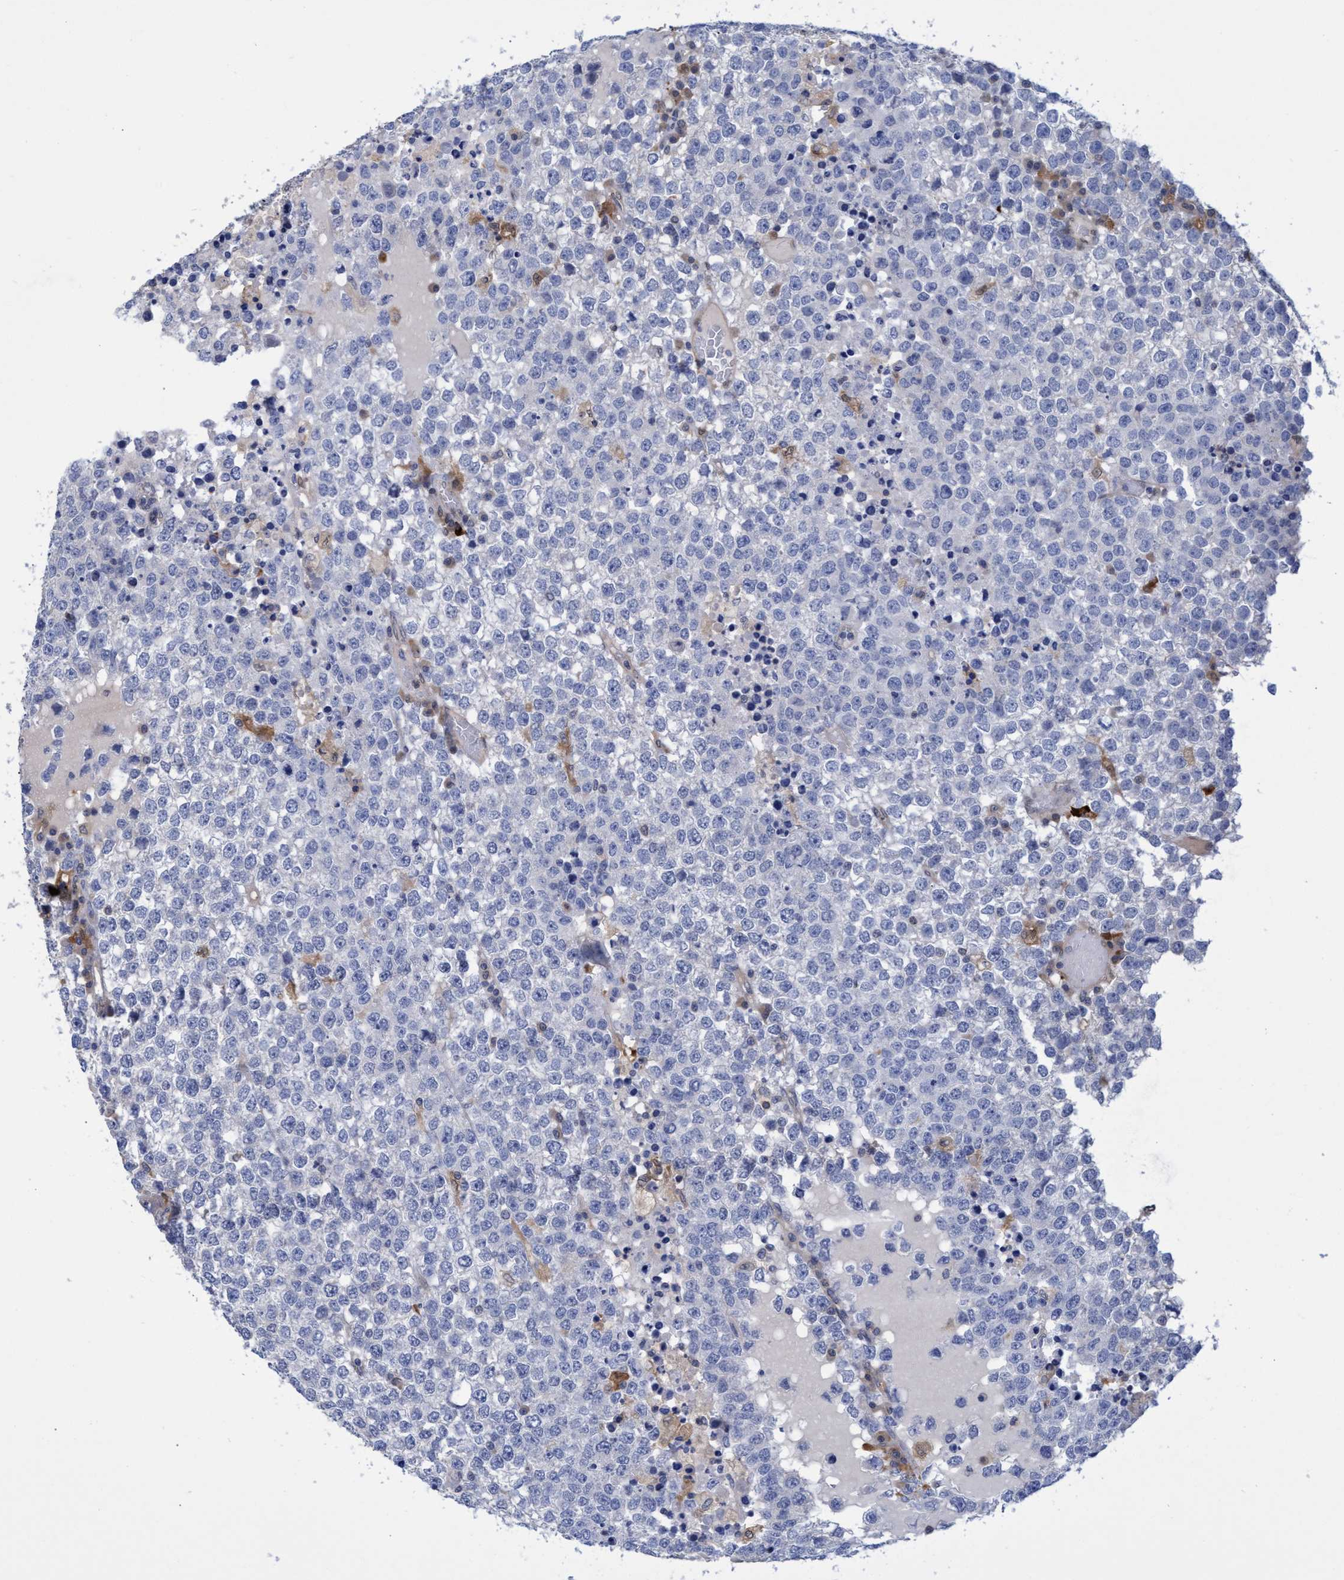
{"staining": {"intensity": "negative", "quantity": "none", "location": "none"}, "tissue": "testis cancer", "cell_type": "Tumor cells", "image_type": "cancer", "snomed": [{"axis": "morphology", "description": "Seminoma, NOS"}, {"axis": "topography", "description": "Testis"}], "caption": "Tumor cells are negative for protein expression in human testis cancer.", "gene": "PNPO", "patient": {"sex": "male", "age": 65}}